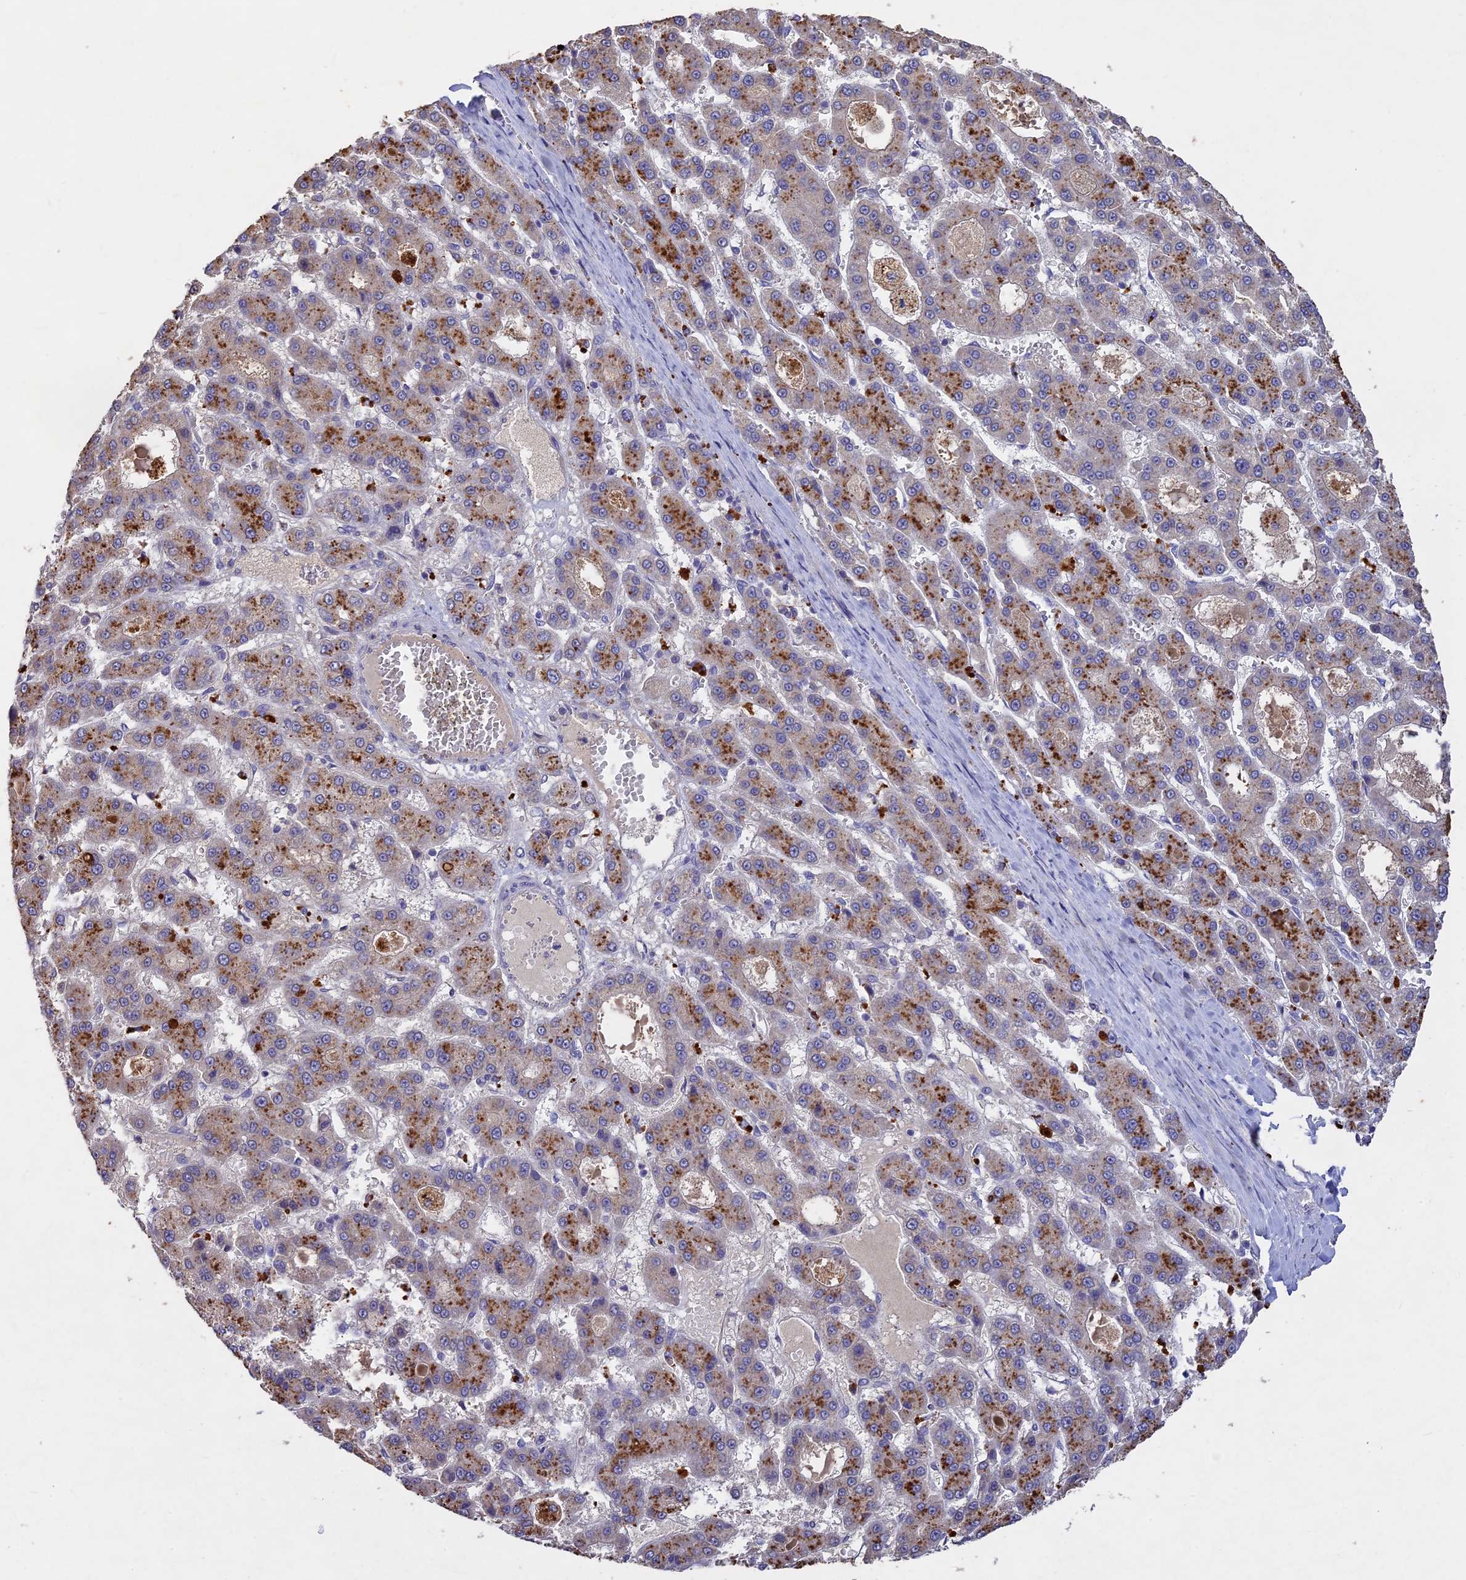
{"staining": {"intensity": "moderate", "quantity": "25%-75%", "location": "cytoplasmic/membranous"}, "tissue": "liver cancer", "cell_type": "Tumor cells", "image_type": "cancer", "snomed": [{"axis": "morphology", "description": "Carcinoma, Hepatocellular, NOS"}, {"axis": "topography", "description": "Liver"}], "caption": "Hepatocellular carcinoma (liver) stained with a brown dye shows moderate cytoplasmic/membranous positive staining in about 25%-75% of tumor cells.", "gene": "SLC26A4", "patient": {"sex": "male", "age": 70}}